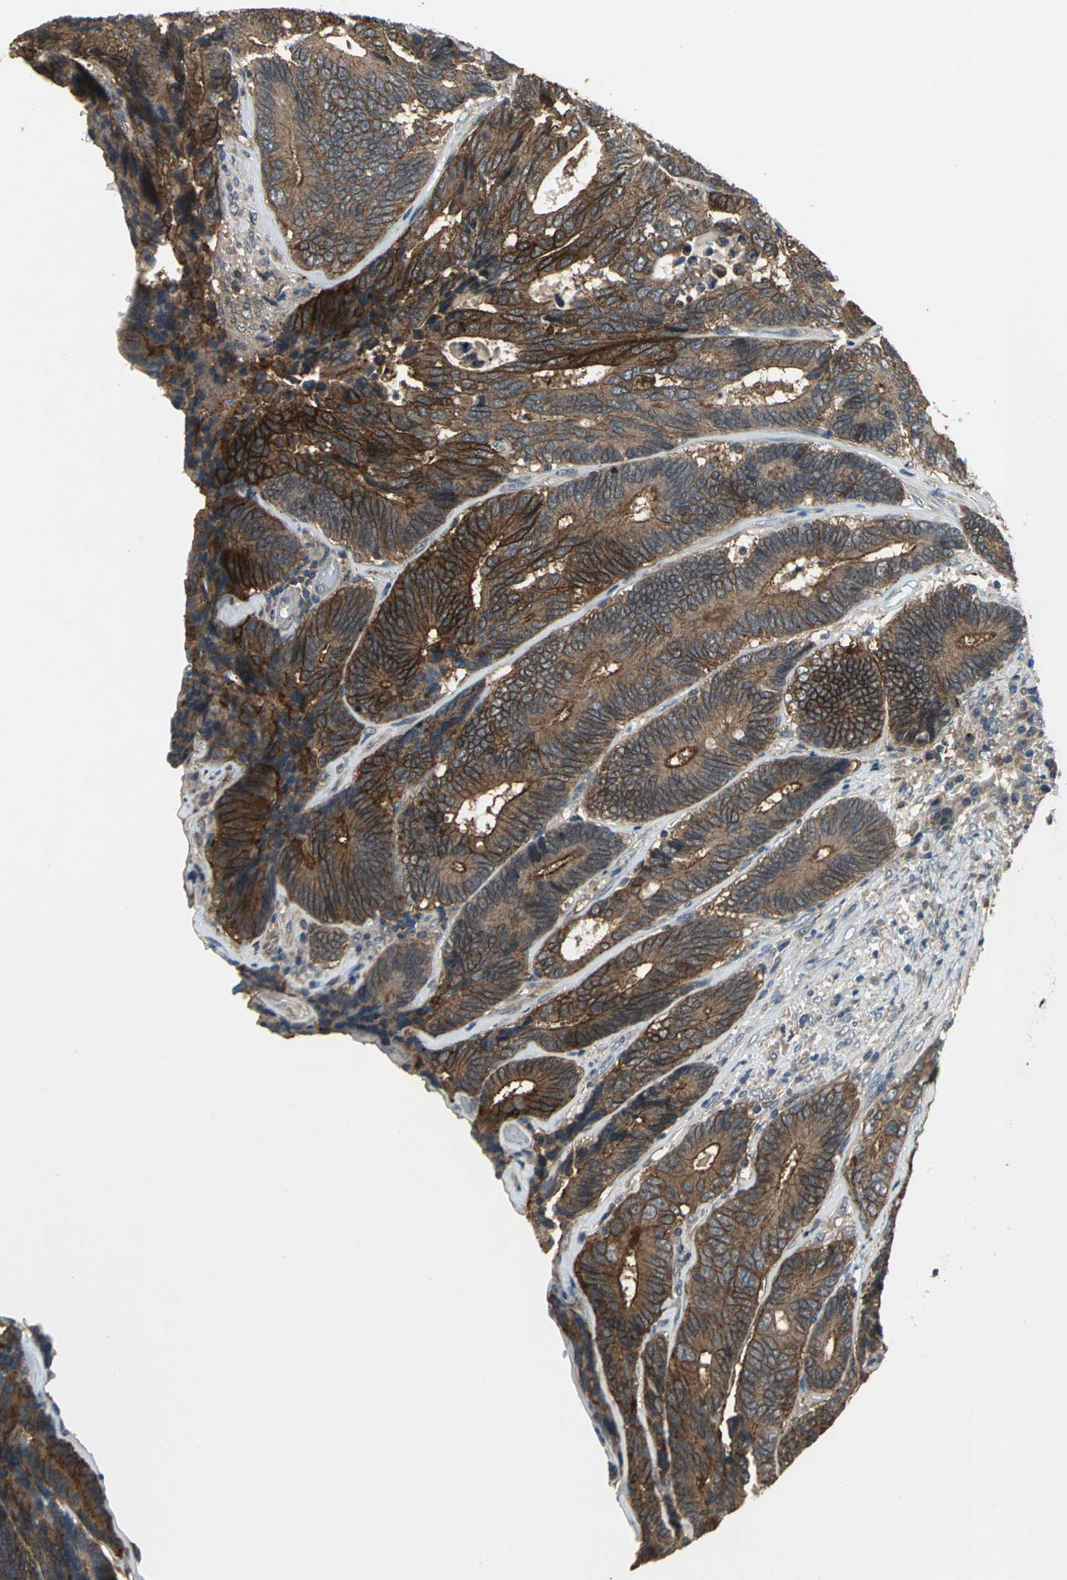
{"staining": {"intensity": "strong", "quantity": ">75%", "location": "cytoplasmic/membranous"}, "tissue": "colorectal cancer", "cell_type": "Tumor cells", "image_type": "cancer", "snomed": [{"axis": "morphology", "description": "Adenocarcinoma, NOS"}, {"axis": "topography", "description": "Colon"}], "caption": "Immunohistochemistry (DAB (3,3'-diaminobenzidine)) staining of colorectal cancer (adenocarcinoma) reveals strong cytoplasmic/membranous protein positivity in approximately >75% of tumor cells. The staining was performed using DAB, with brown indicating positive protein expression. Nuclei are stained blue with hematoxylin.", "gene": "MET", "patient": {"sex": "female", "age": 78}}